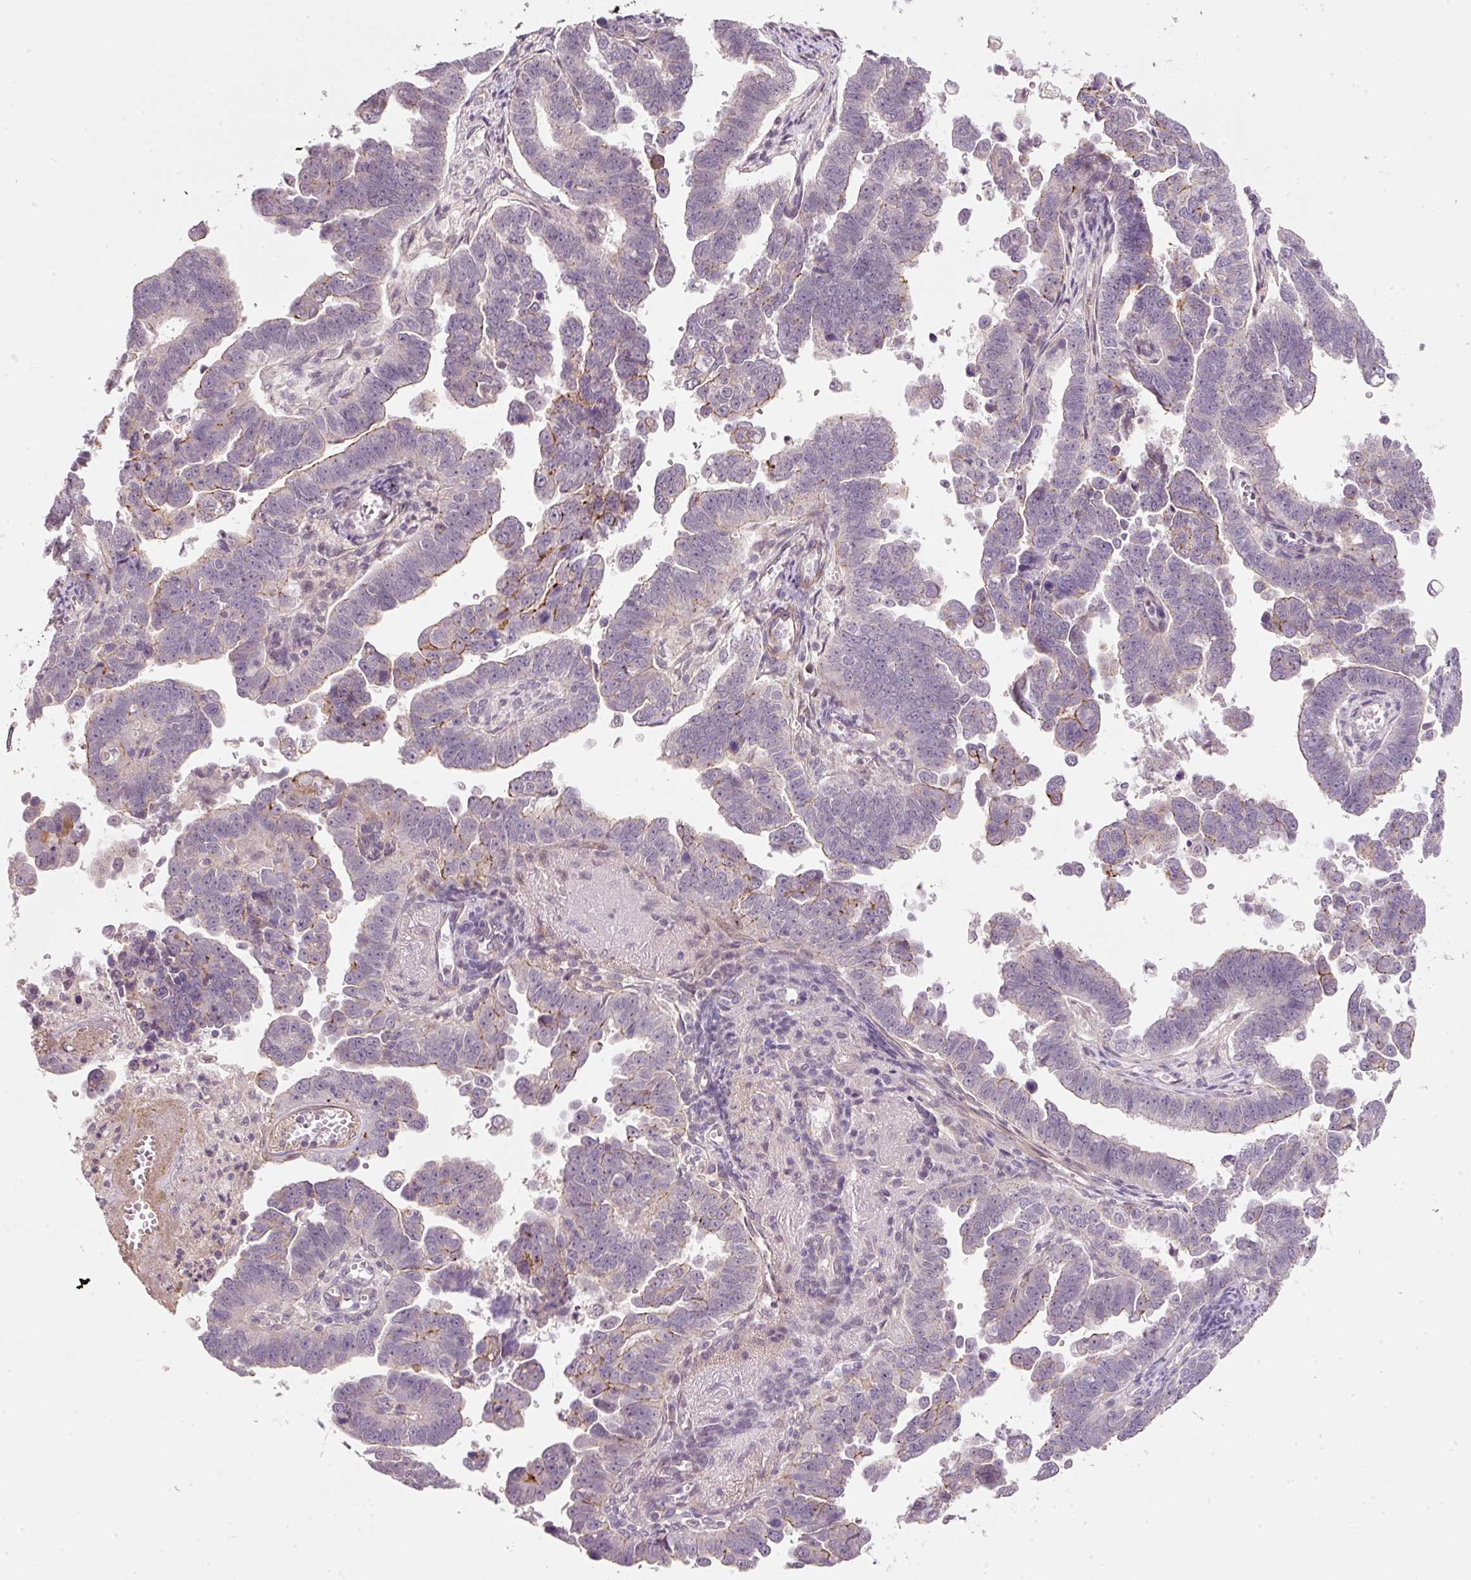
{"staining": {"intensity": "moderate", "quantity": "<25%", "location": "cytoplasmic/membranous"}, "tissue": "endometrial cancer", "cell_type": "Tumor cells", "image_type": "cancer", "snomed": [{"axis": "morphology", "description": "Adenocarcinoma, NOS"}, {"axis": "topography", "description": "Endometrium"}], "caption": "Immunohistochemical staining of human endometrial cancer (adenocarcinoma) exhibits low levels of moderate cytoplasmic/membranous protein staining in about <25% of tumor cells.", "gene": "TIRAP", "patient": {"sex": "female", "age": 75}}